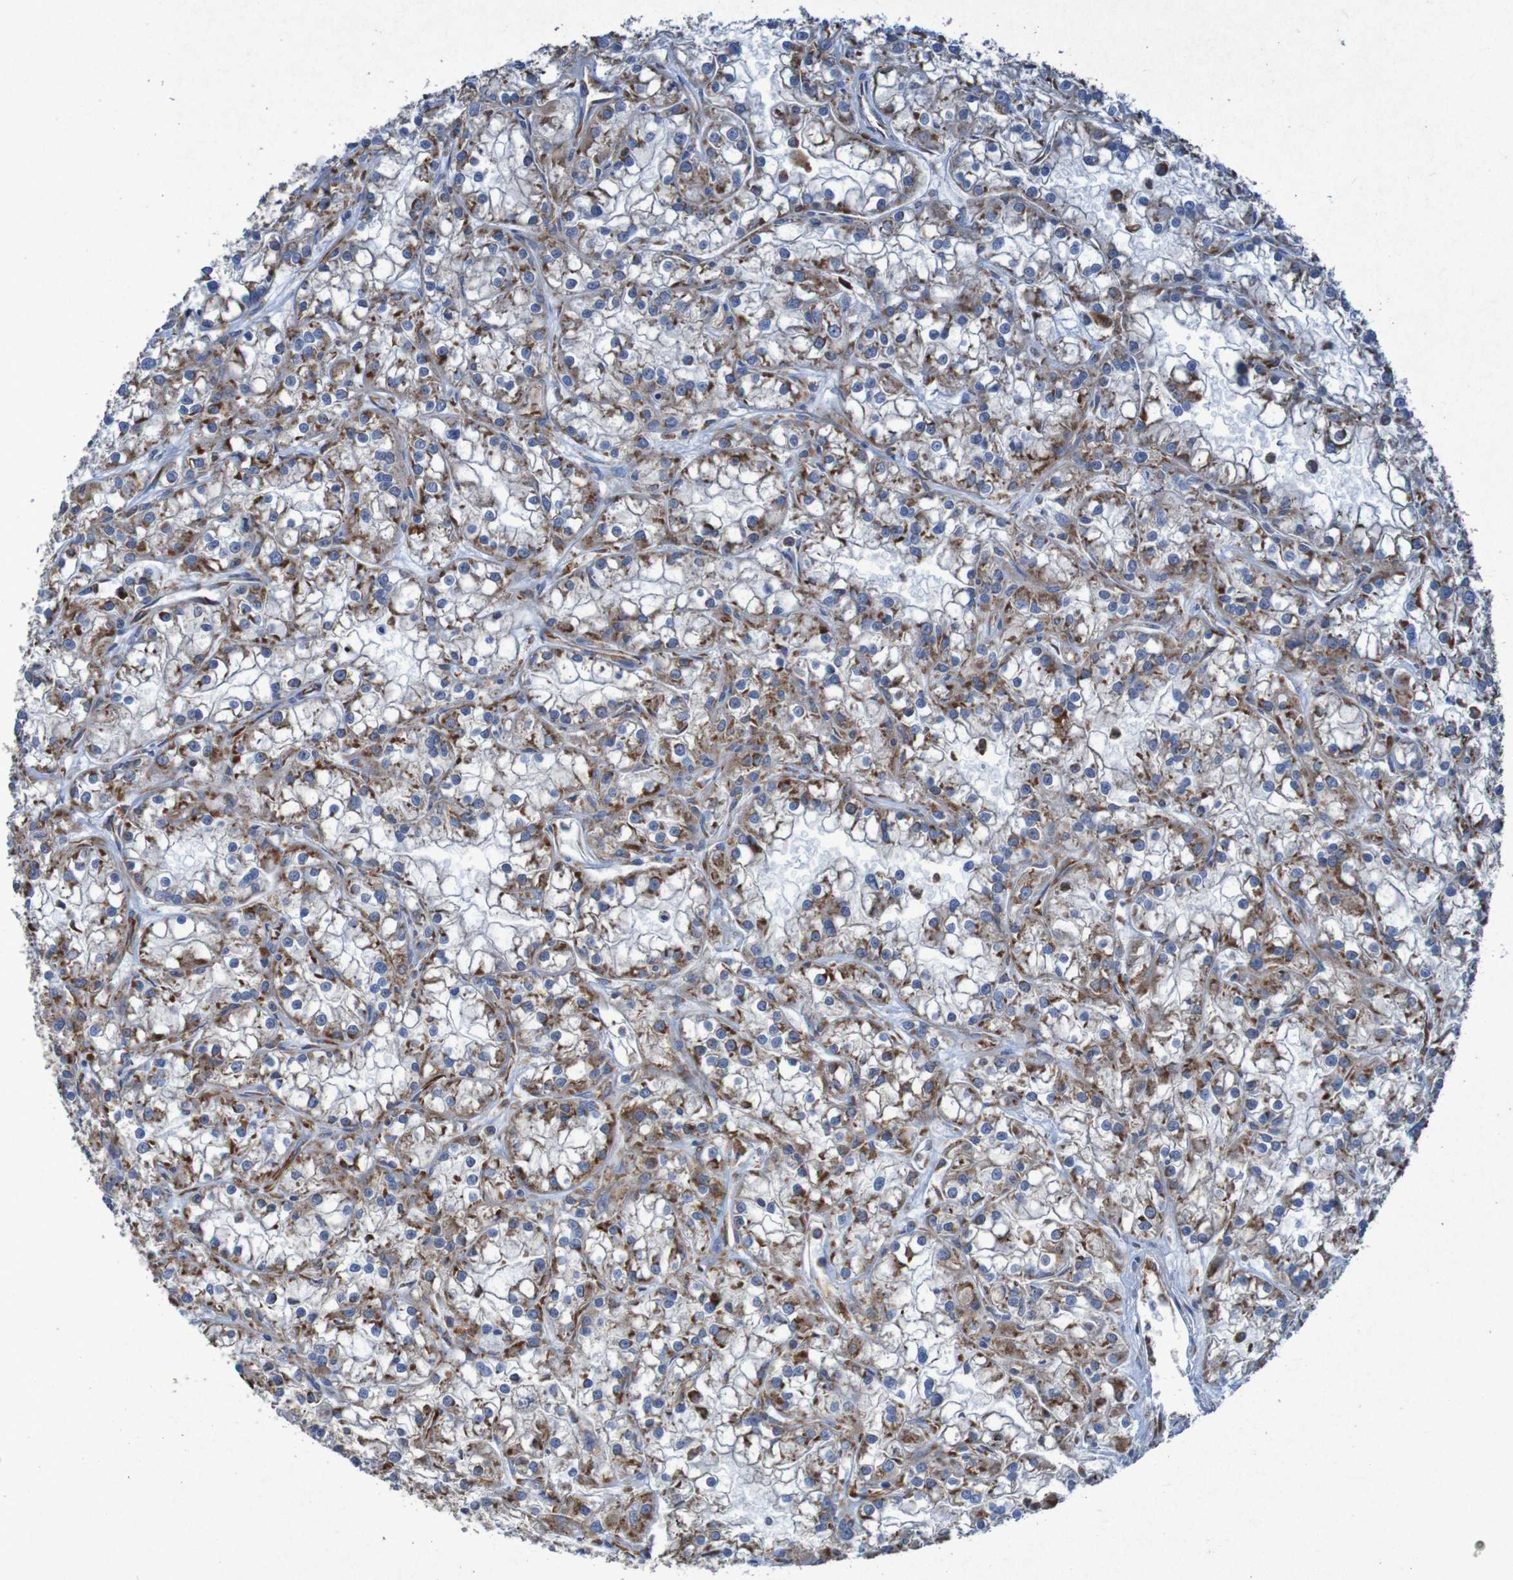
{"staining": {"intensity": "strong", "quantity": ">75%", "location": "cytoplasmic/membranous"}, "tissue": "renal cancer", "cell_type": "Tumor cells", "image_type": "cancer", "snomed": [{"axis": "morphology", "description": "Adenocarcinoma, NOS"}, {"axis": "topography", "description": "Kidney"}], "caption": "A high-resolution histopathology image shows IHC staining of renal adenocarcinoma, which exhibits strong cytoplasmic/membranous positivity in about >75% of tumor cells. The staining is performed using DAB (3,3'-diaminobenzidine) brown chromogen to label protein expression. The nuclei are counter-stained blue using hematoxylin.", "gene": "RPL10", "patient": {"sex": "female", "age": 52}}